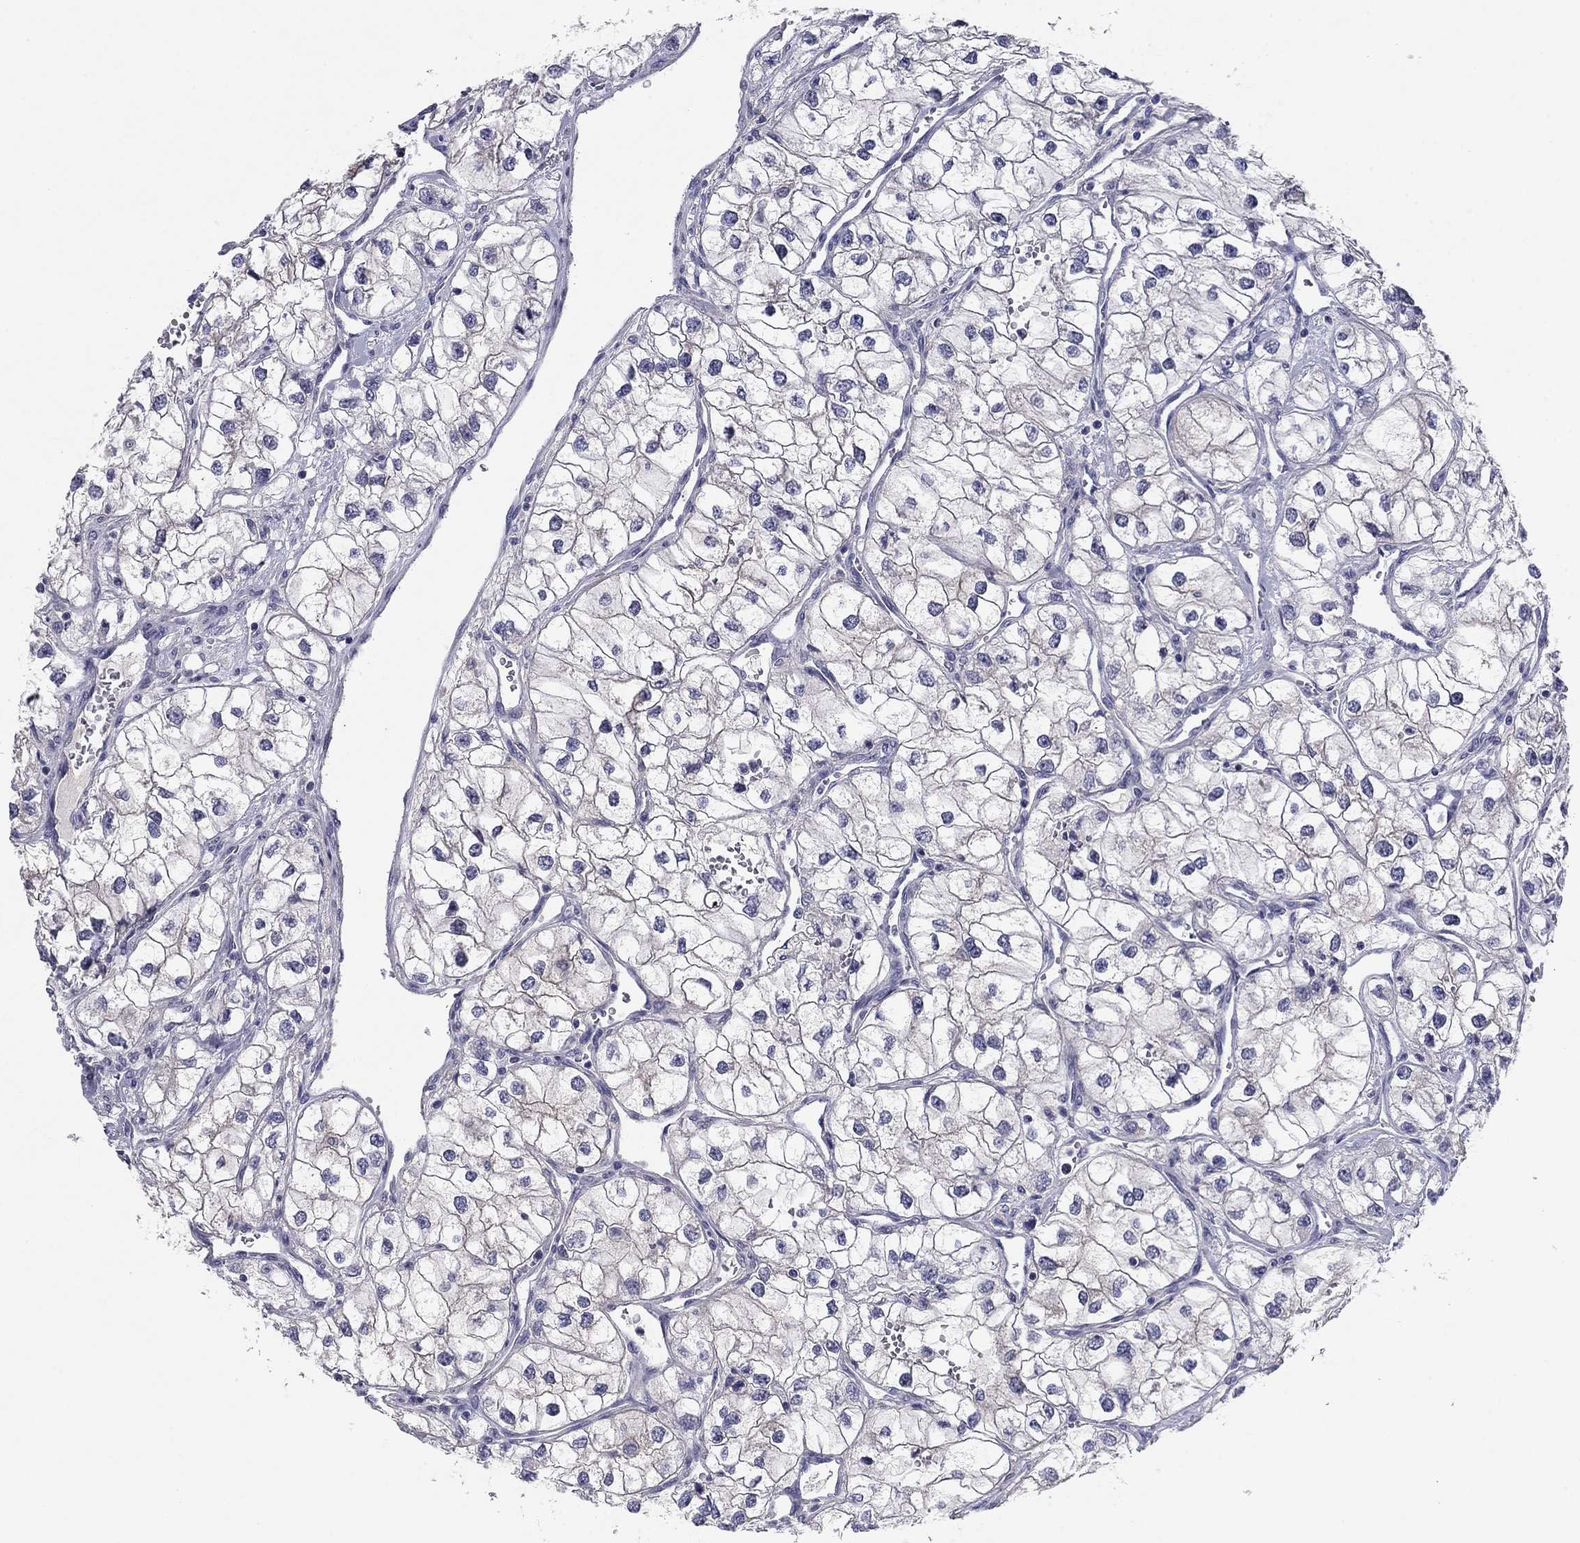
{"staining": {"intensity": "negative", "quantity": "none", "location": "none"}, "tissue": "renal cancer", "cell_type": "Tumor cells", "image_type": "cancer", "snomed": [{"axis": "morphology", "description": "Adenocarcinoma, NOS"}, {"axis": "topography", "description": "Kidney"}], "caption": "Histopathology image shows no significant protein staining in tumor cells of renal cancer (adenocarcinoma).", "gene": "CNTNAP4", "patient": {"sex": "male", "age": 59}}